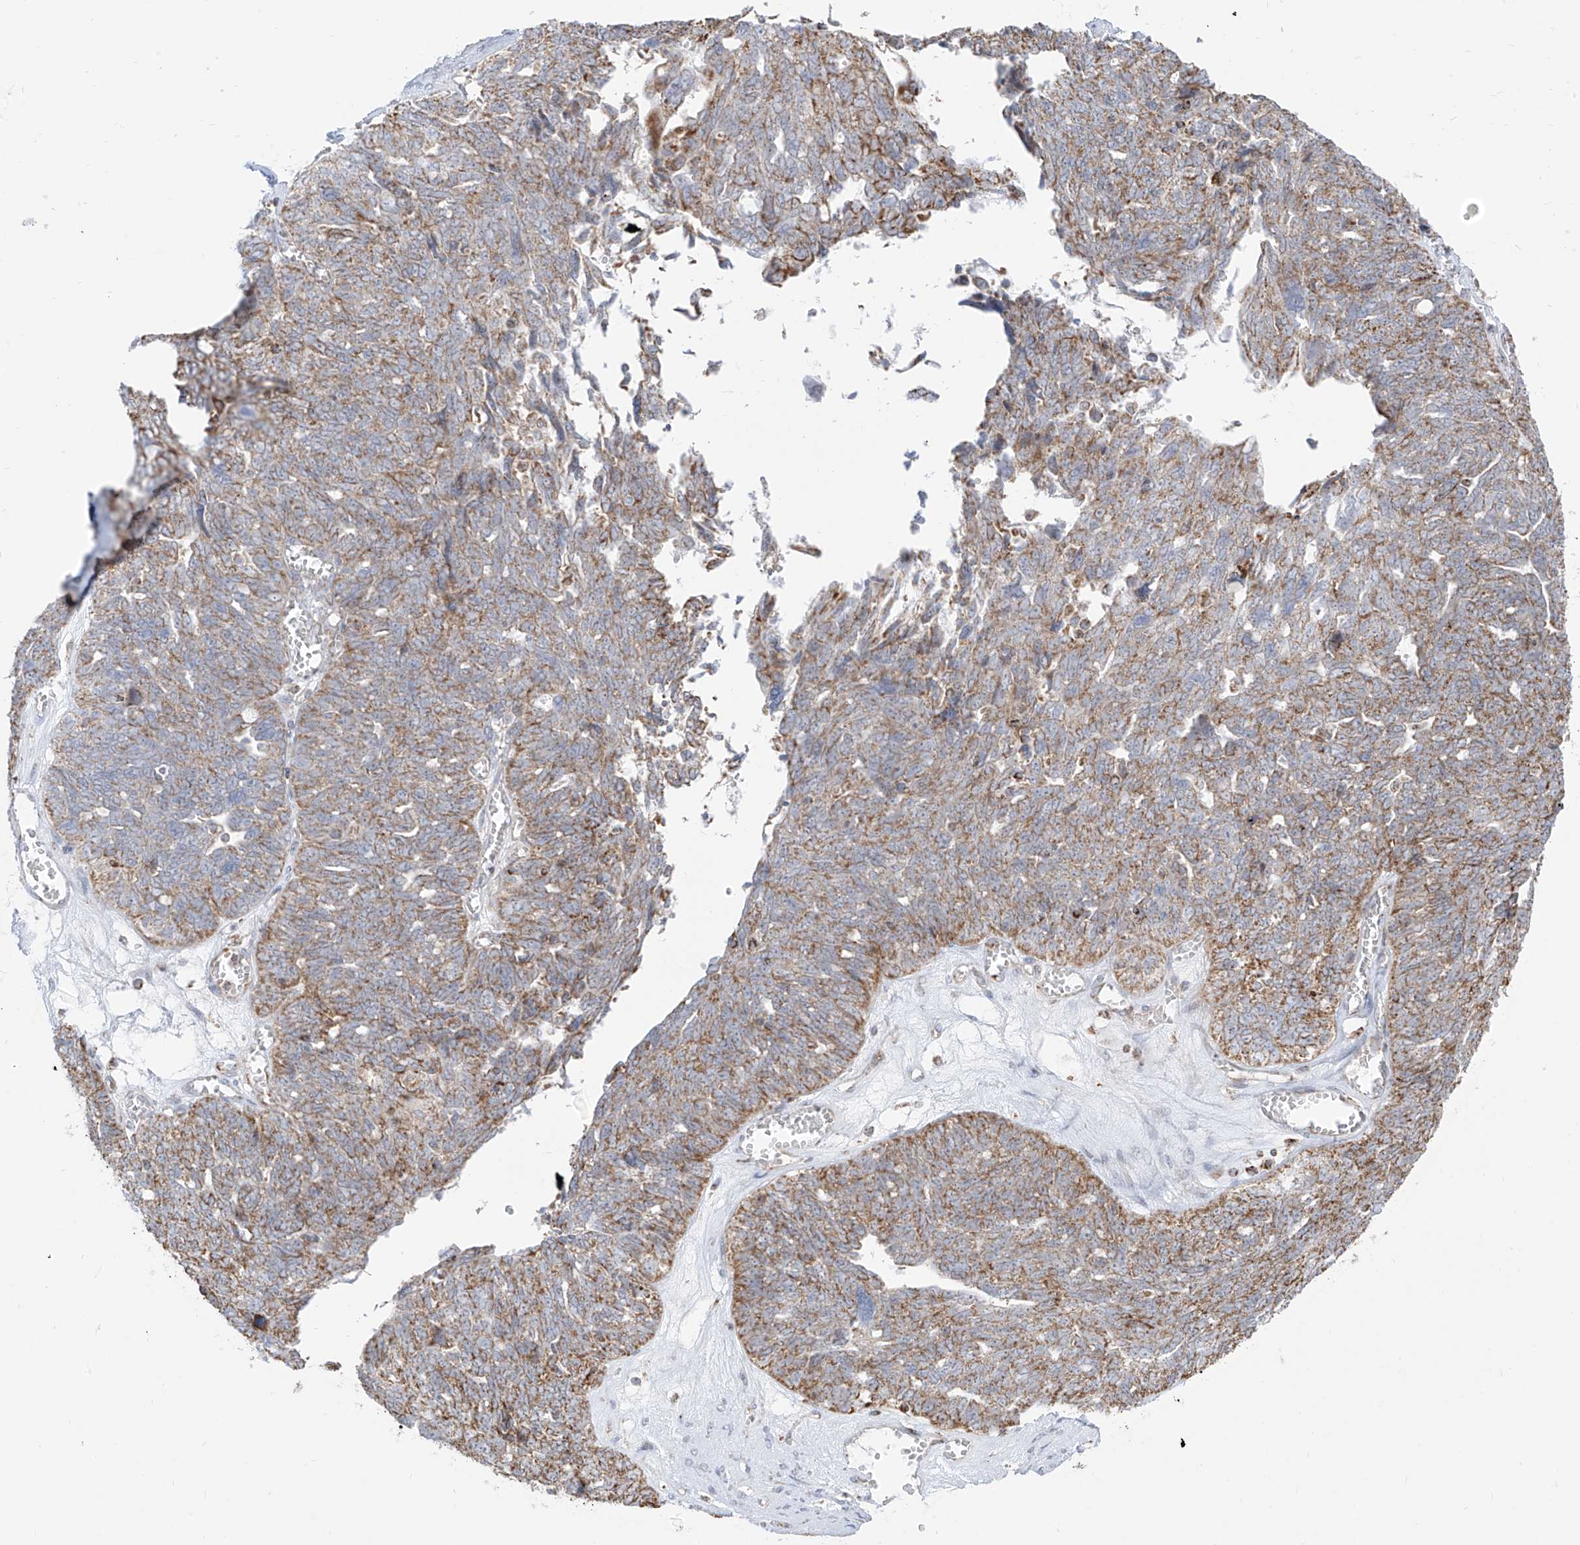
{"staining": {"intensity": "moderate", "quantity": ">75%", "location": "cytoplasmic/membranous"}, "tissue": "ovarian cancer", "cell_type": "Tumor cells", "image_type": "cancer", "snomed": [{"axis": "morphology", "description": "Cystadenocarcinoma, serous, NOS"}, {"axis": "topography", "description": "Ovary"}], "caption": "This image reveals immunohistochemistry staining of human ovarian cancer (serous cystadenocarcinoma), with medium moderate cytoplasmic/membranous staining in approximately >75% of tumor cells.", "gene": "ETHE1", "patient": {"sex": "female", "age": 79}}